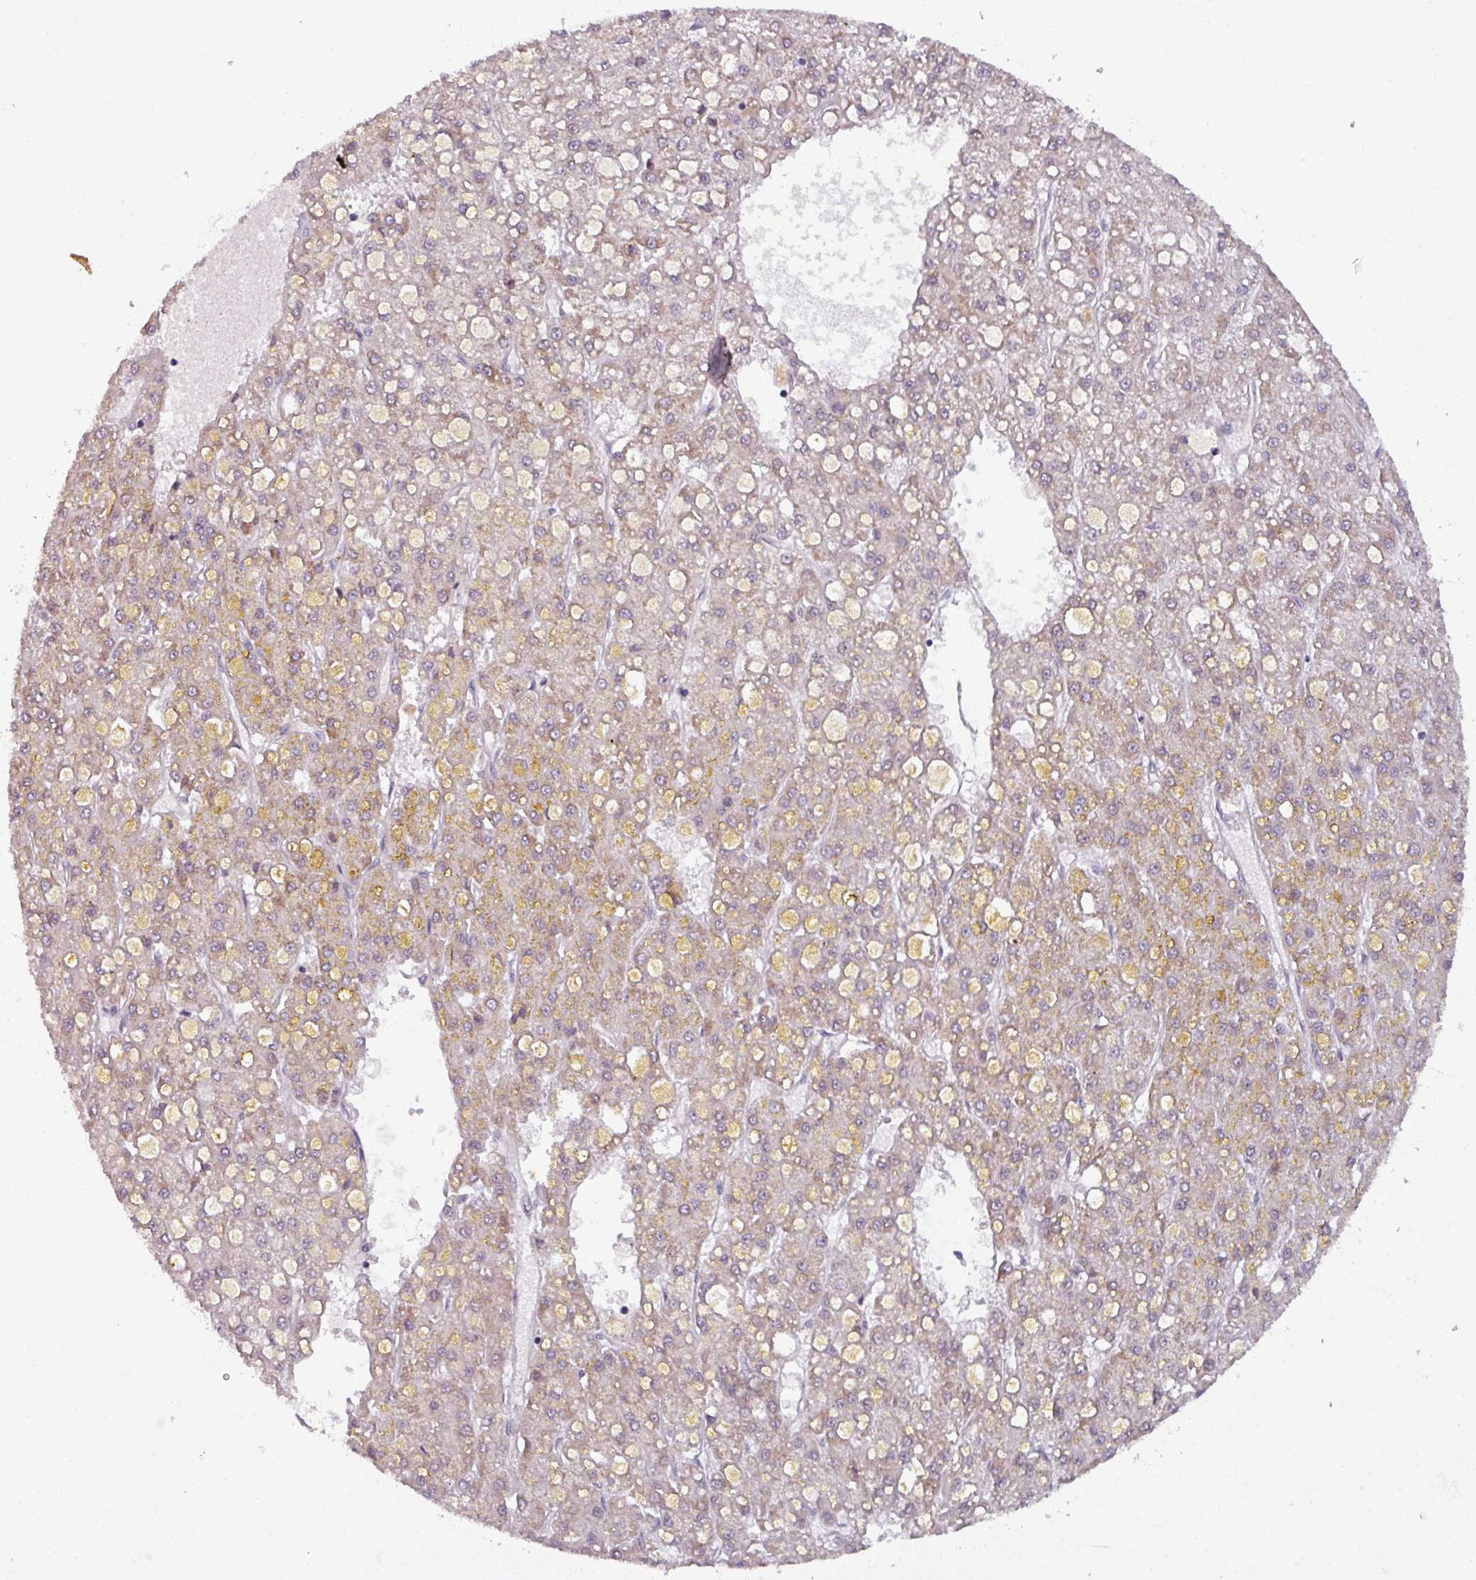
{"staining": {"intensity": "weak", "quantity": "<25%", "location": "cytoplasmic/membranous"}, "tissue": "liver cancer", "cell_type": "Tumor cells", "image_type": "cancer", "snomed": [{"axis": "morphology", "description": "Carcinoma, Hepatocellular, NOS"}, {"axis": "topography", "description": "Liver"}], "caption": "Human liver hepatocellular carcinoma stained for a protein using IHC displays no expression in tumor cells.", "gene": "OGFOD3", "patient": {"sex": "male", "age": 67}}